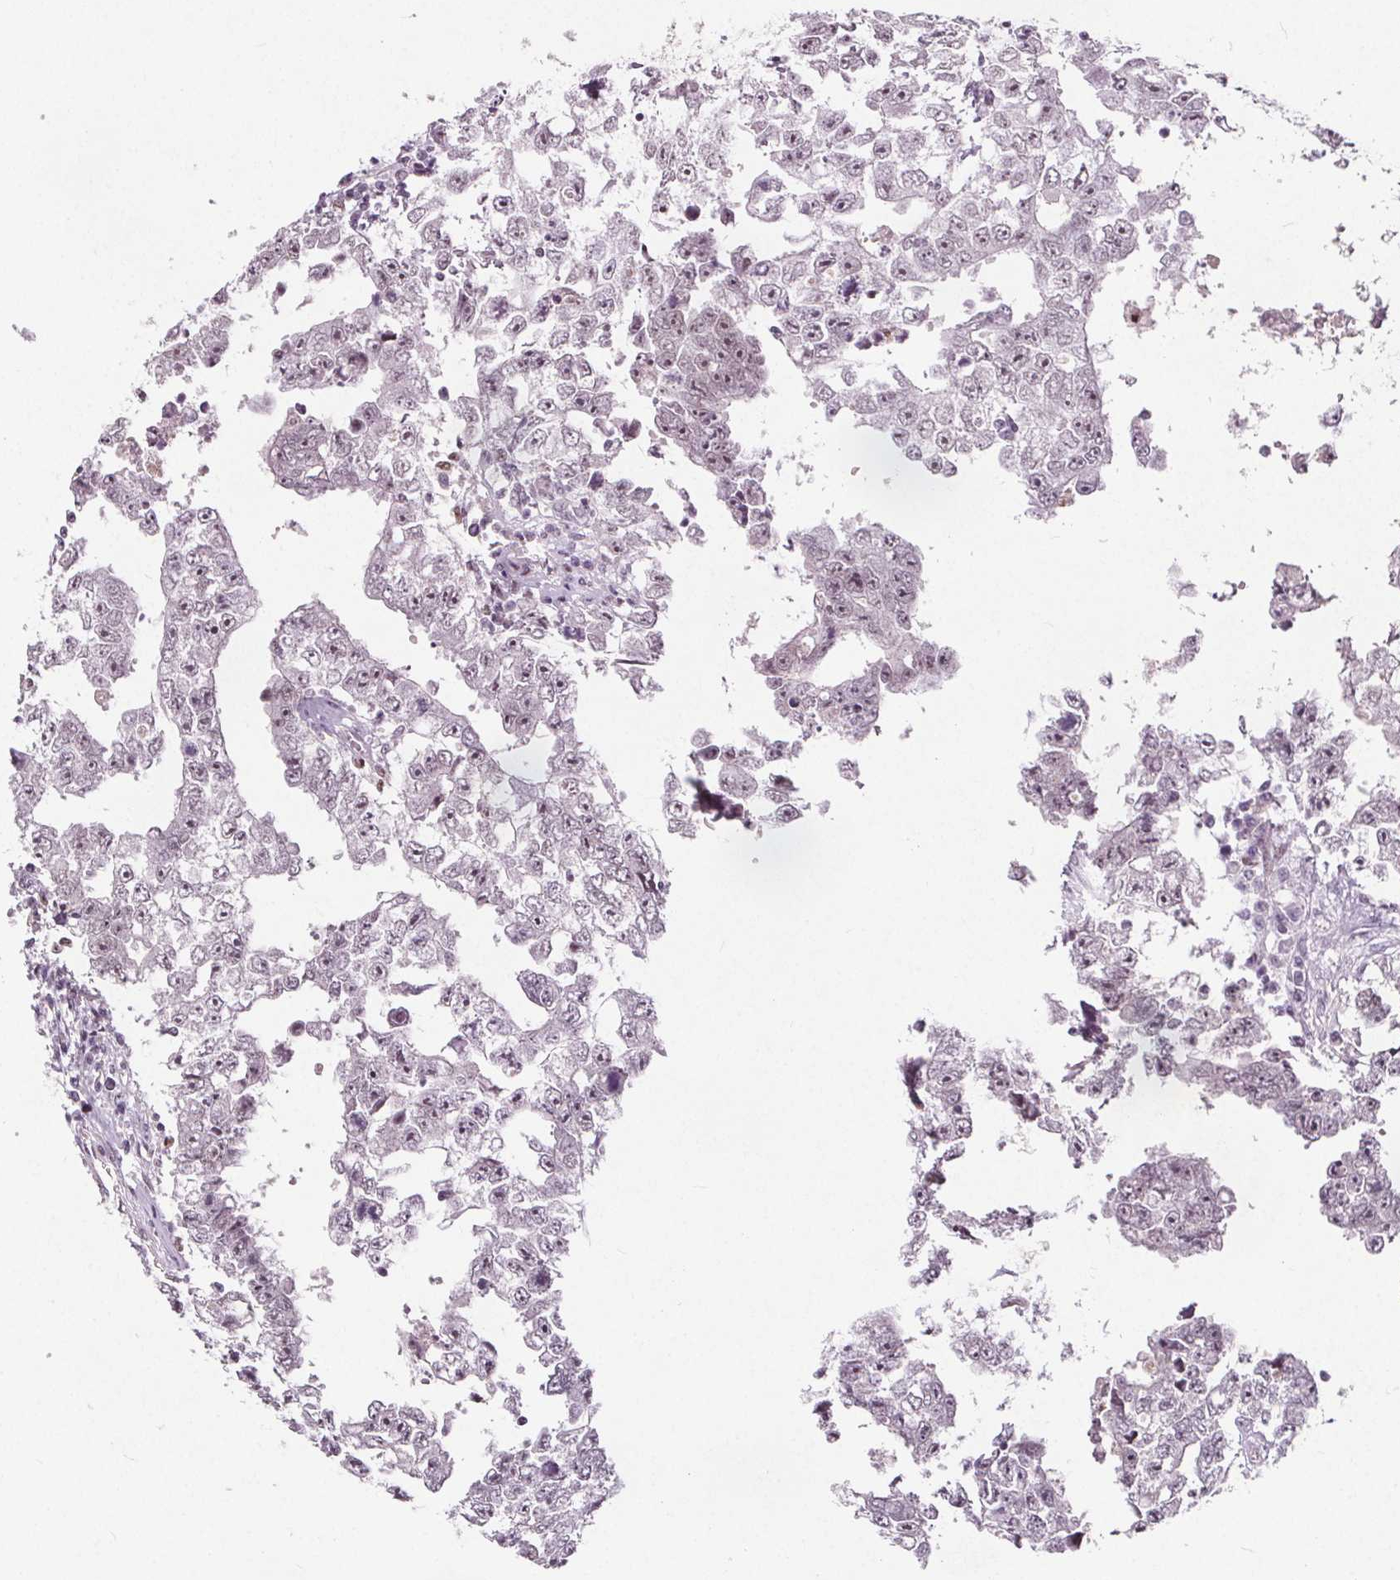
{"staining": {"intensity": "moderate", "quantity": "<25%", "location": "nuclear"}, "tissue": "testis cancer", "cell_type": "Tumor cells", "image_type": "cancer", "snomed": [{"axis": "morphology", "description": "Carcinoma, Embryonal, NOS"}, {"axis": "topography", "description": "Testis"}], "caption": "Immunohistochemical staining of human testis cancer (embryonal carcinoma) shows moderate nuclear protein expression in approximately <25% of tumor cells.", "gene": "TAF6L", "patient": {"sex": "male", "age": 36}}